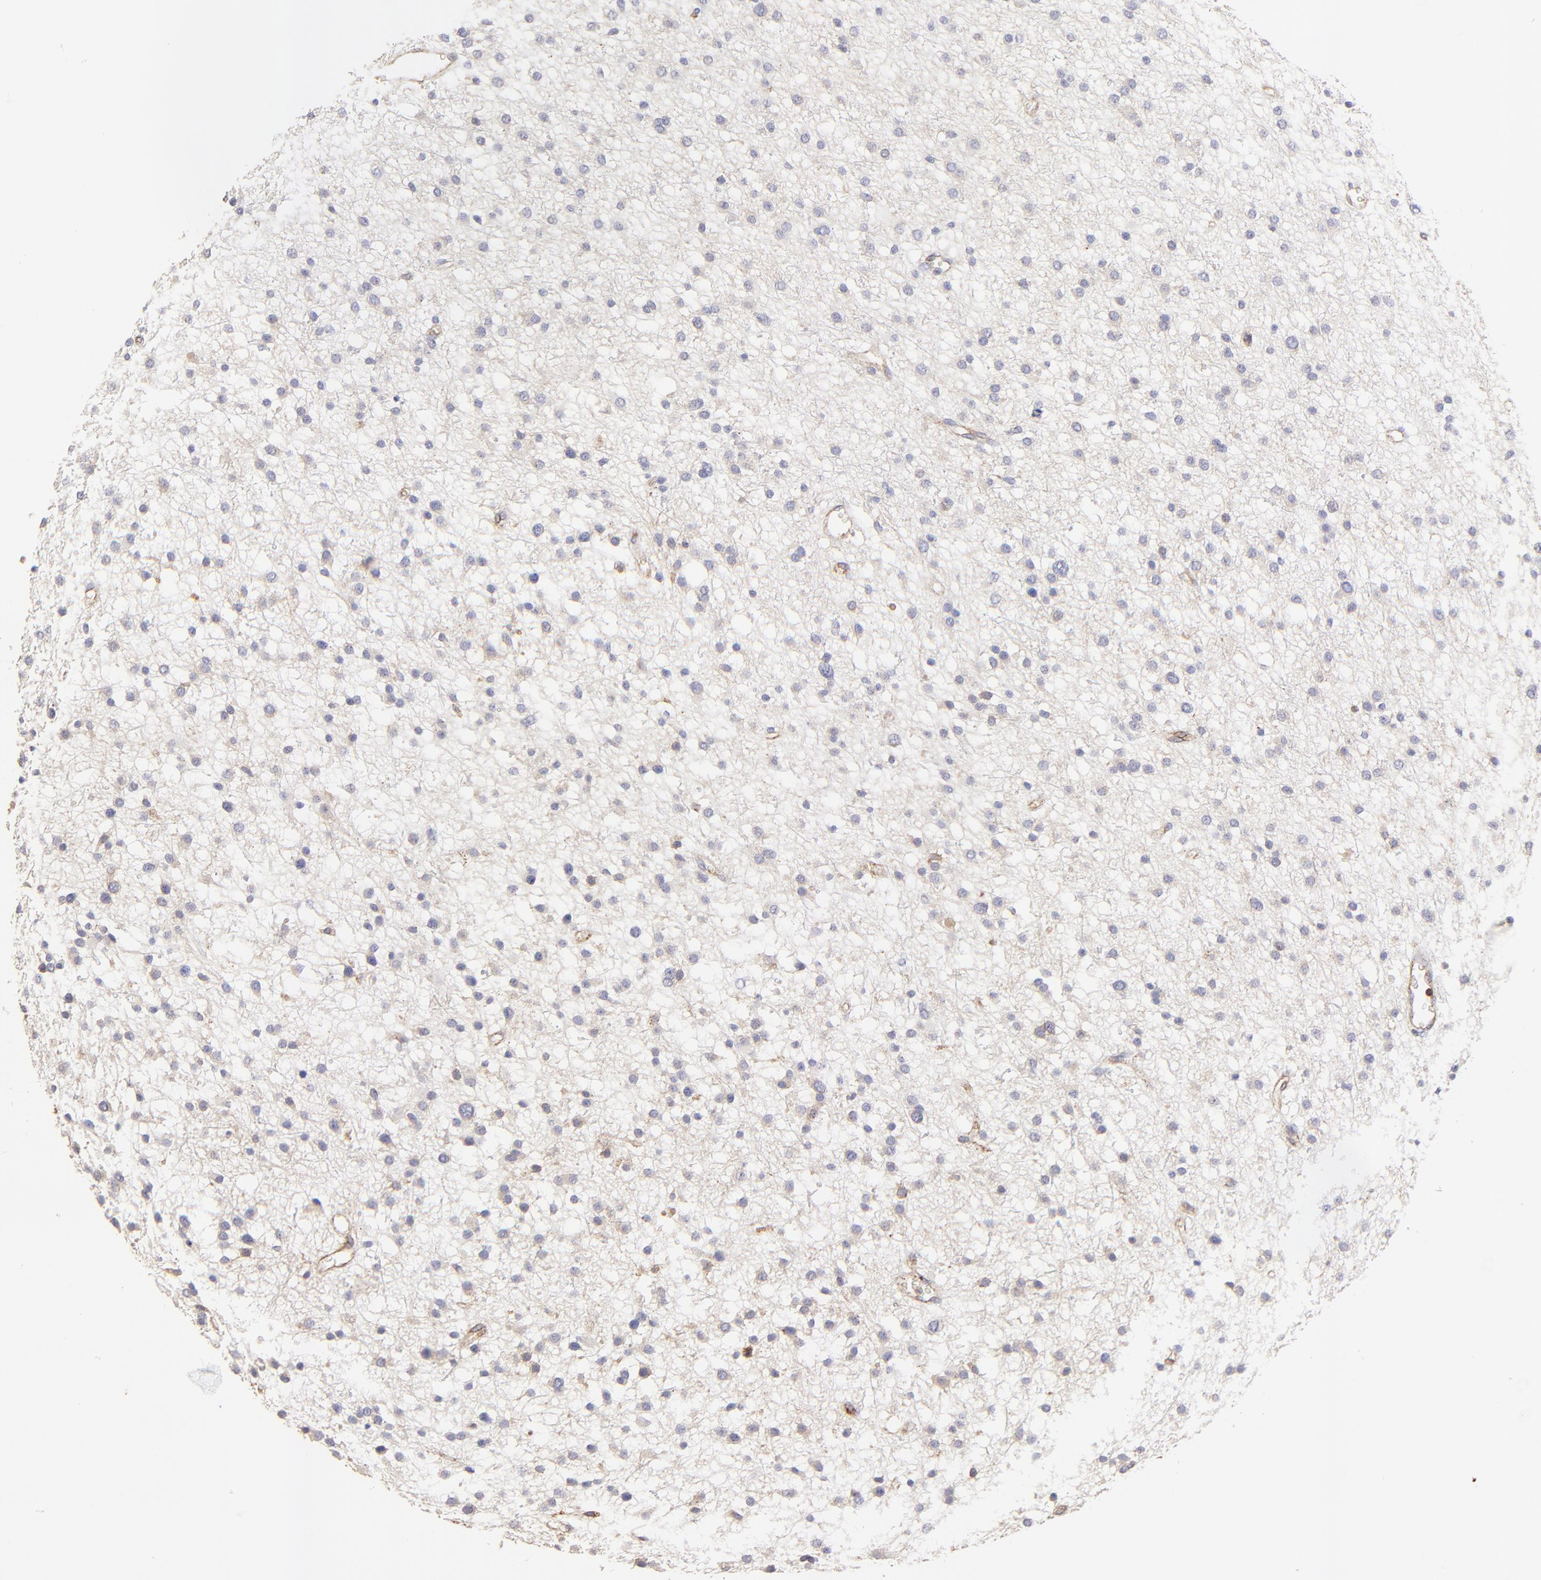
{"staining": {"intensity": "negative", "quantity": "none", "location": "none"}, "tissue": "glioma", "cell_type": "Tumor cells", "image_type": "cancer", "snomed": [{"axis": "morphology", "description": "Glioma, malignant, Low grade"}, {"axis": "topography", "description": "Brain"}], "caption": "A high-resolution image shows immunohistochemistry staining of glioma, which demonstrates no significant expression in tumor cells.", "gene": "LHFPL1", "patient": {"sex": "female", "age": 36}}